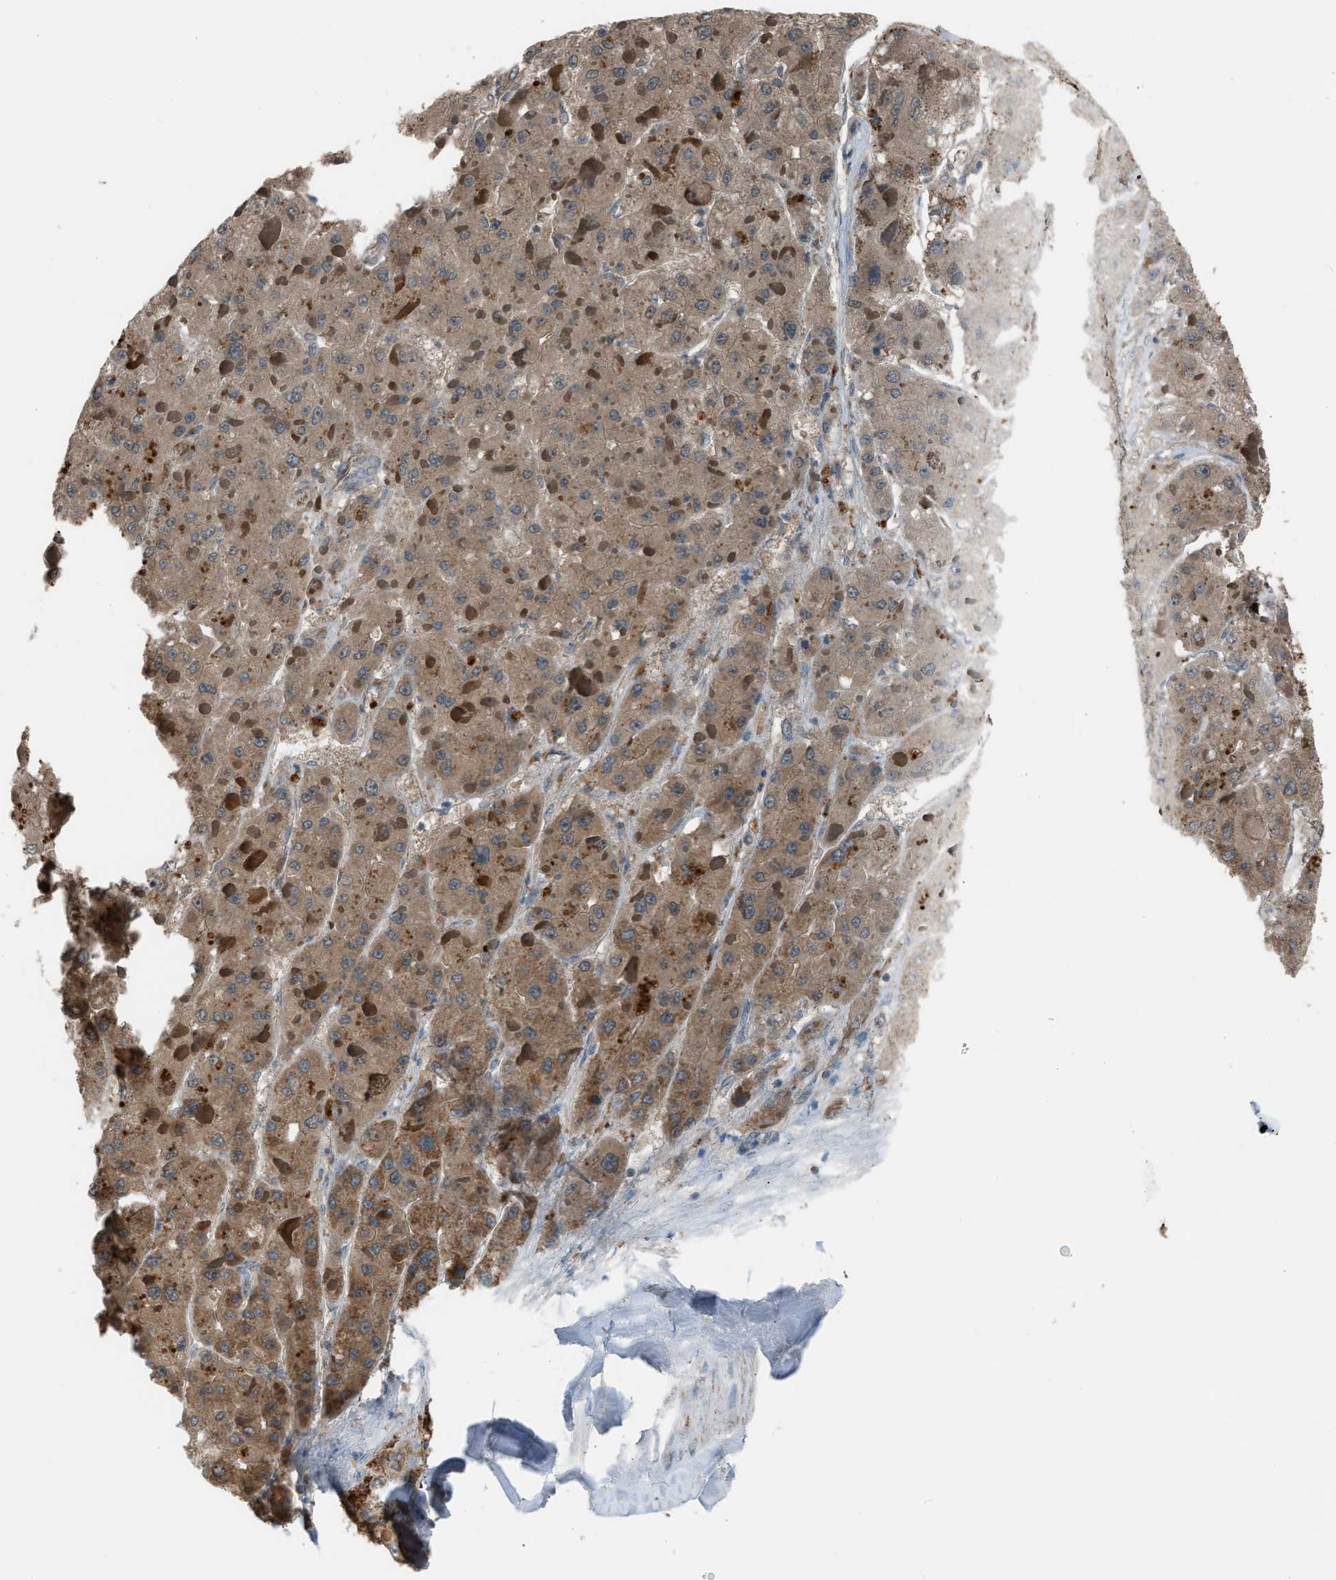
{"staining": {"intensity": "moderate", "quantity": ">75%", "location": "cytoplasmic/membranous"}, "tissue": "liver cancer", "cell_type": "Tumor cells", "image_type": "cancer", "snomed": [{"axis": "morphology", "description": "Carcinoma, Hepatocellular, NOS"}, {"axis": "topography", "description": "Liver"}], "caption": "Moderate cytoplasmic/membranous expression is seen in about >75% of tumor cells in liver cancer.", "gene": "MDH2", "patient": {"sex": "female", "age": 73}}